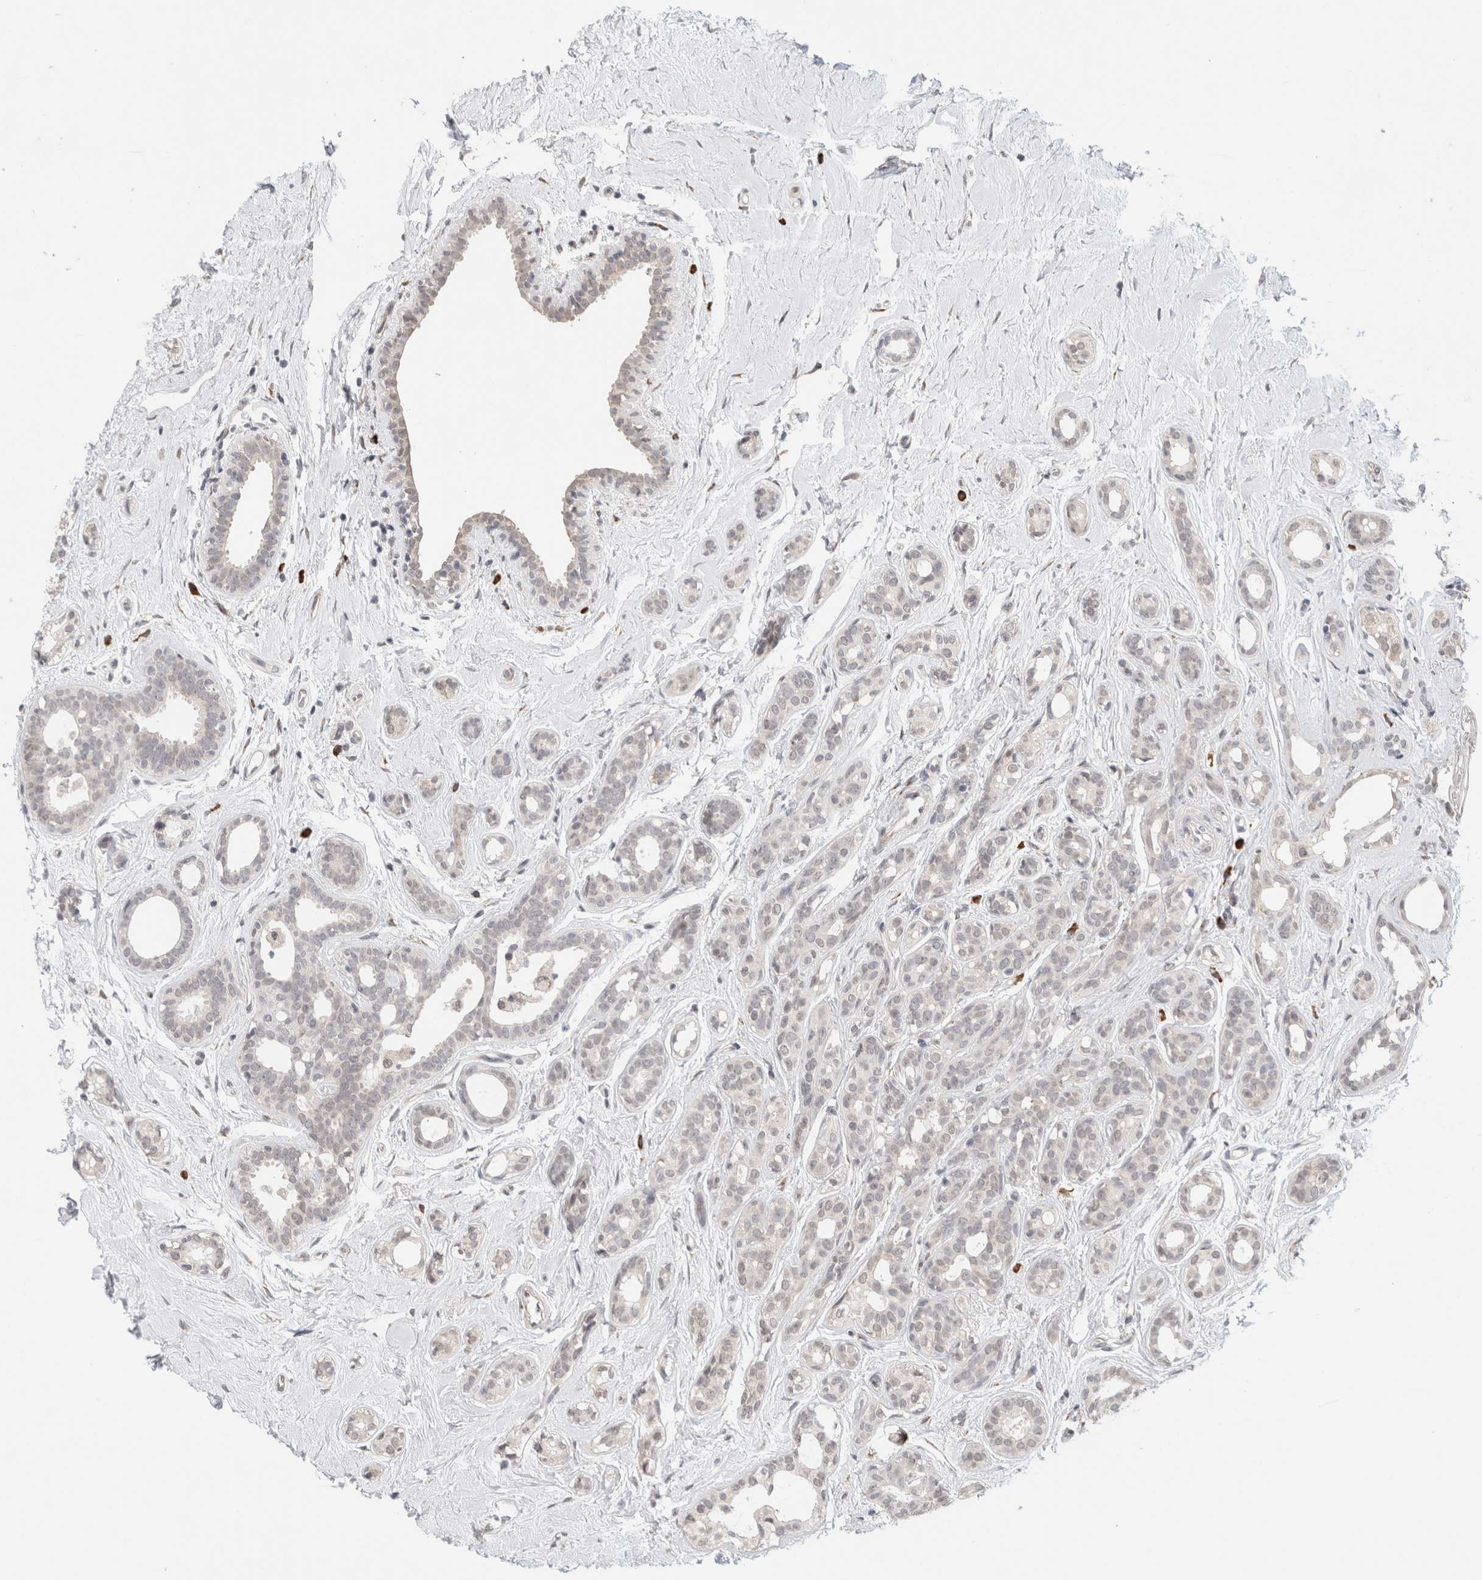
{"staining": {"intensity": "negative", "quantity": "none", "location": "none"}, "tissue": "breast cancer", "cell_type": "Tumor cells", "image_type": "cancer", "snomed": [{"axis": "morphology", "description": "Duct carcinoma"}, {"axis": "topography", "description": "Breast"}], "caption": "This is an immunohistochemistry image of human breast infiltrating ductal carcinoma. There is no staining in tumor cells.", "gene": "HDLBP", "patient": {"sex": "female", "age": 55}}